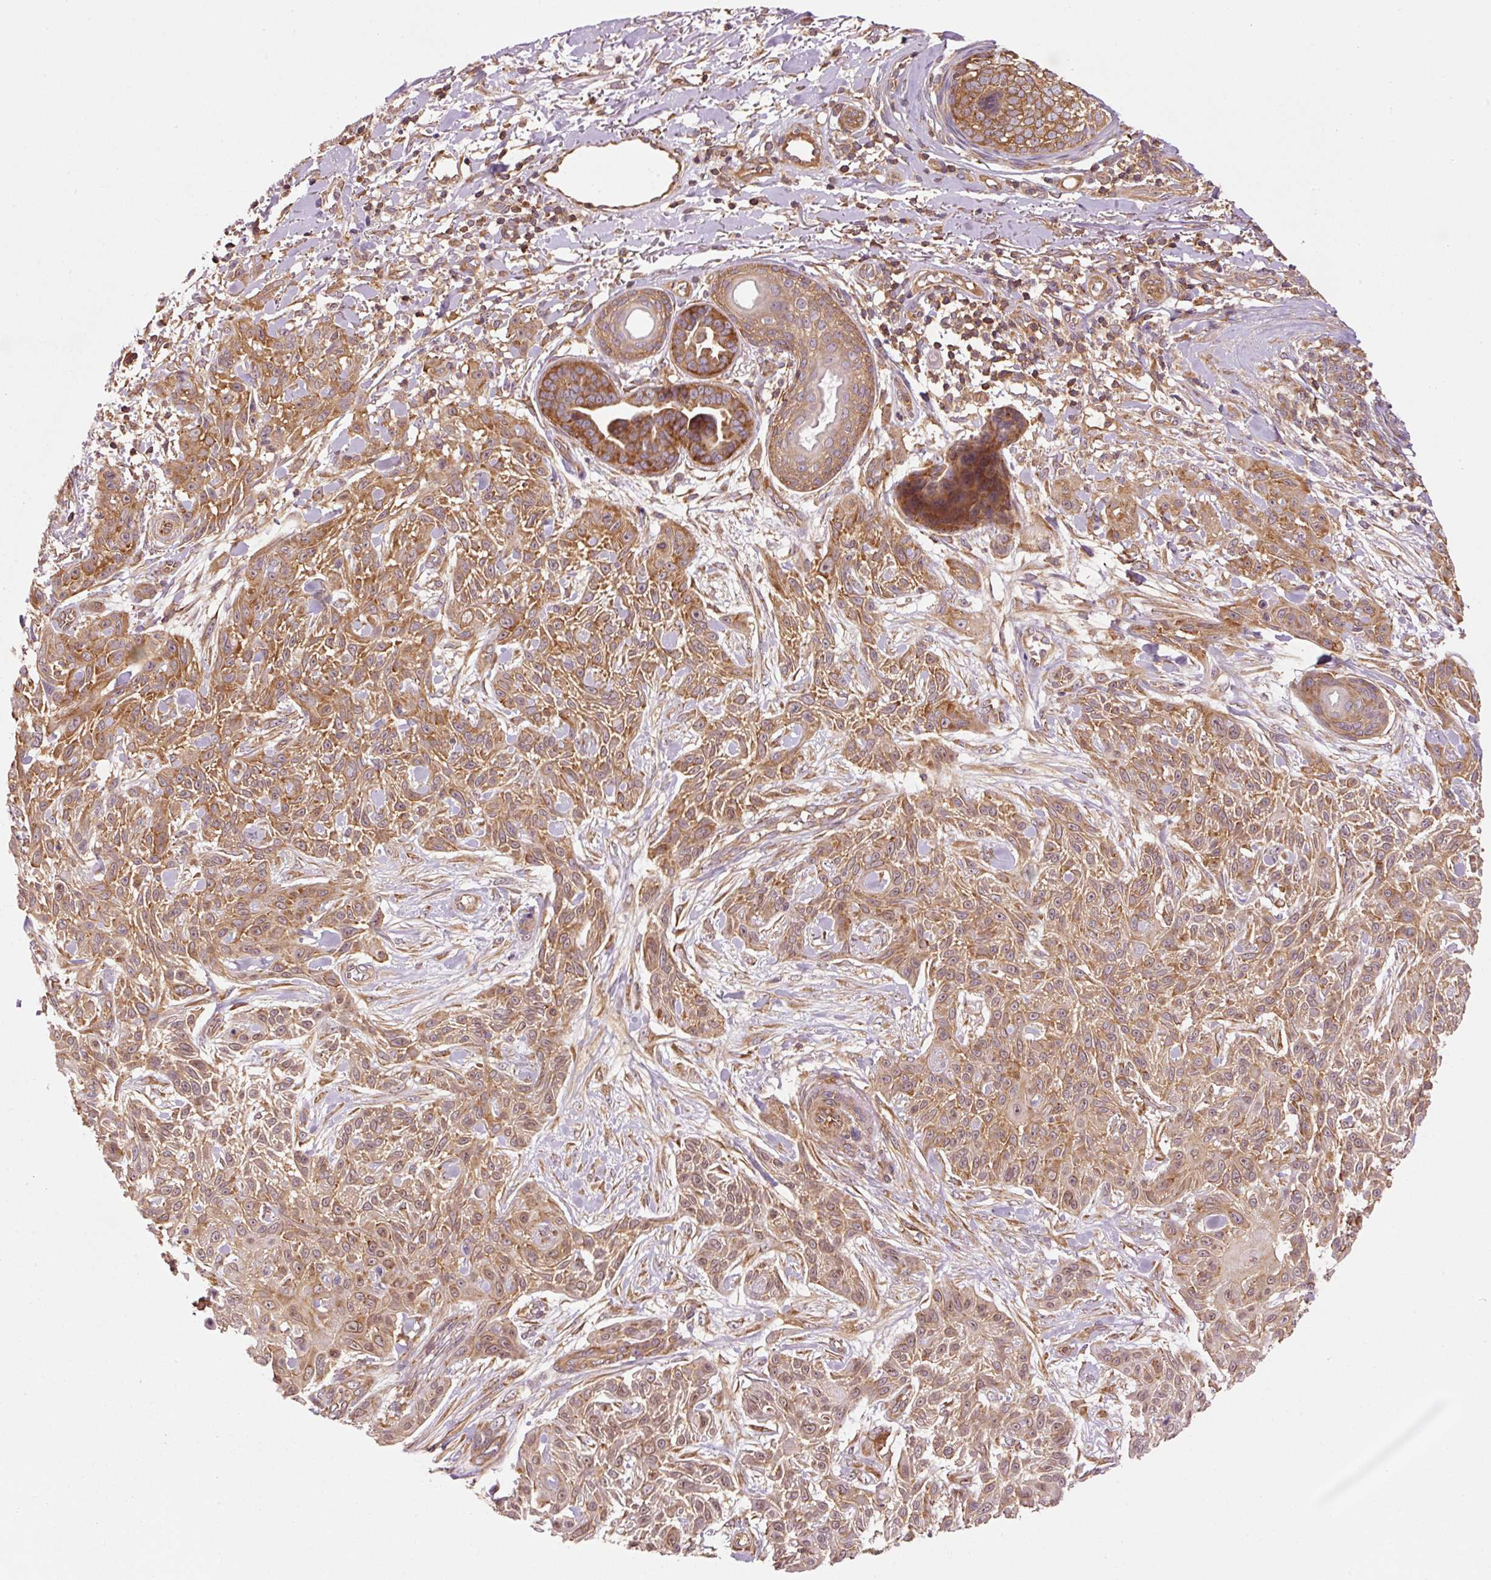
{"staining": {"intensity": "moderate", "quantity": ">75%", "location": "cytoplasmic/membranous"}, "tissue": "skin cancer", "cell_type": "Tumor cells", "image_type": "cancer", "snomed": [{"axis": "morphology", "description": "Squamous cell carcinoma, NOS"}, {"axis": "topography", "description": "Skin"}], "caption": "IHC of human skin squamous cell carcinoma exhibits medium levels of moderate cytoplasmic/membranous expression in about >75% of tumor cells.", "gene": "PDAP1", "patient": {"sex": "male", "age": 86}}